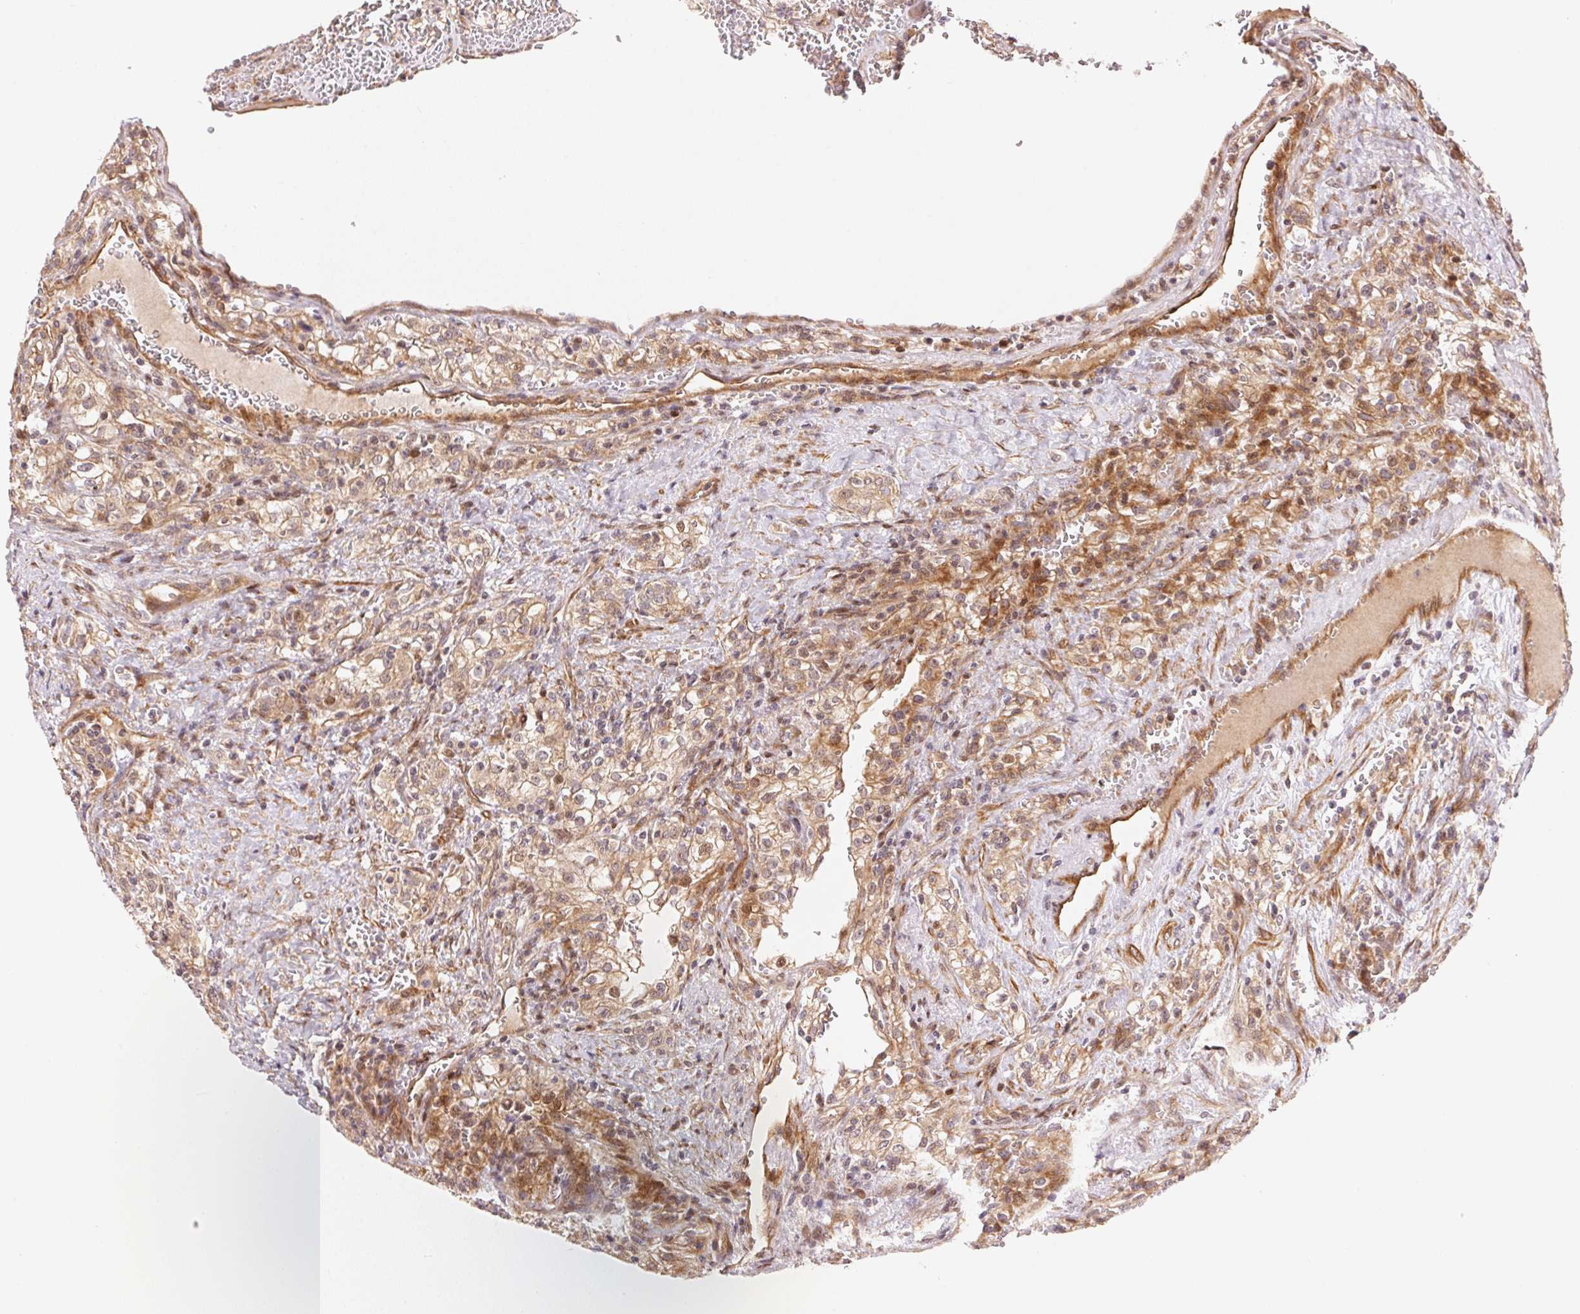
{"staining": {"intensity": "weak", "quantity": ">75%", "location": "cytoplasmic/membranous"}, "tissue": "renal cancer", "cell_type": "Tumor cells", "image_type": "cancer", "snomed": [{"axis": "morphology", "description": "Adenocarcinoma, NOS"}, {"axis": "topography", "description": "Kidney"}], "caption": "Human renal cancer stained with a protein marker displays weak staining in tumor cells.", "gene": "TNIP2", "patient": {"sex": "female", "age": 74}}